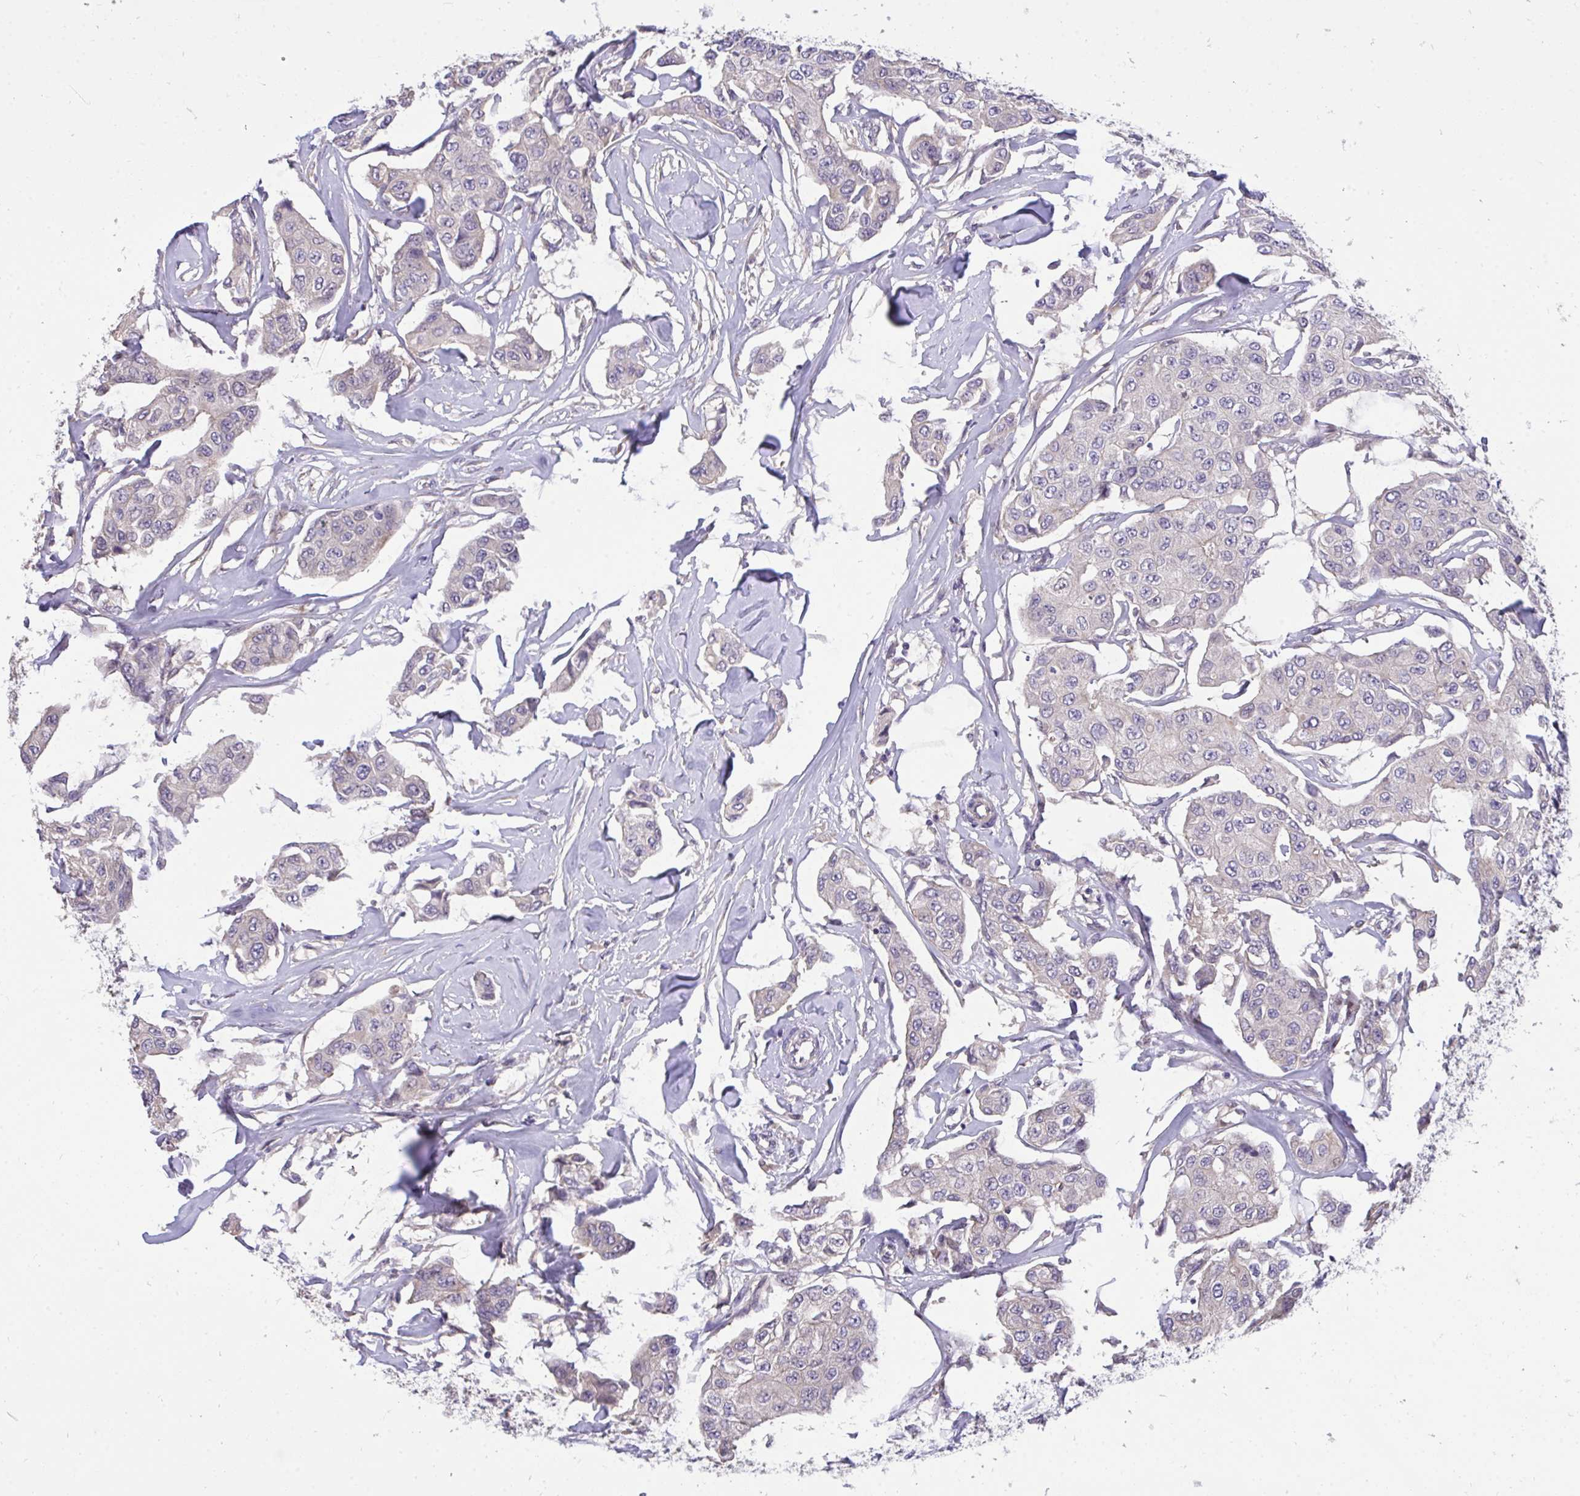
{"staining": {"intensity": "negative", "quantity": "none", "location": "none"}, "tissue": "breast cancer", "cell_type": "Tumor cells", "image_type": "cancer", "snomed": [{"axis": "morphology", "description": "Duct carcinoma"}, {"axis": "topography", "description": "Breast"}, {"axis": "topography", "description": "Lymph node"}], "caption": "High power microscopy histopathology image of an immunohistochemistry micrograph of breast cancer (intraductal carcinoma), revealing no significant expression in tumor cells.", "gene": "C19orf54", "patient": {"sex": "female", "age": 80}}